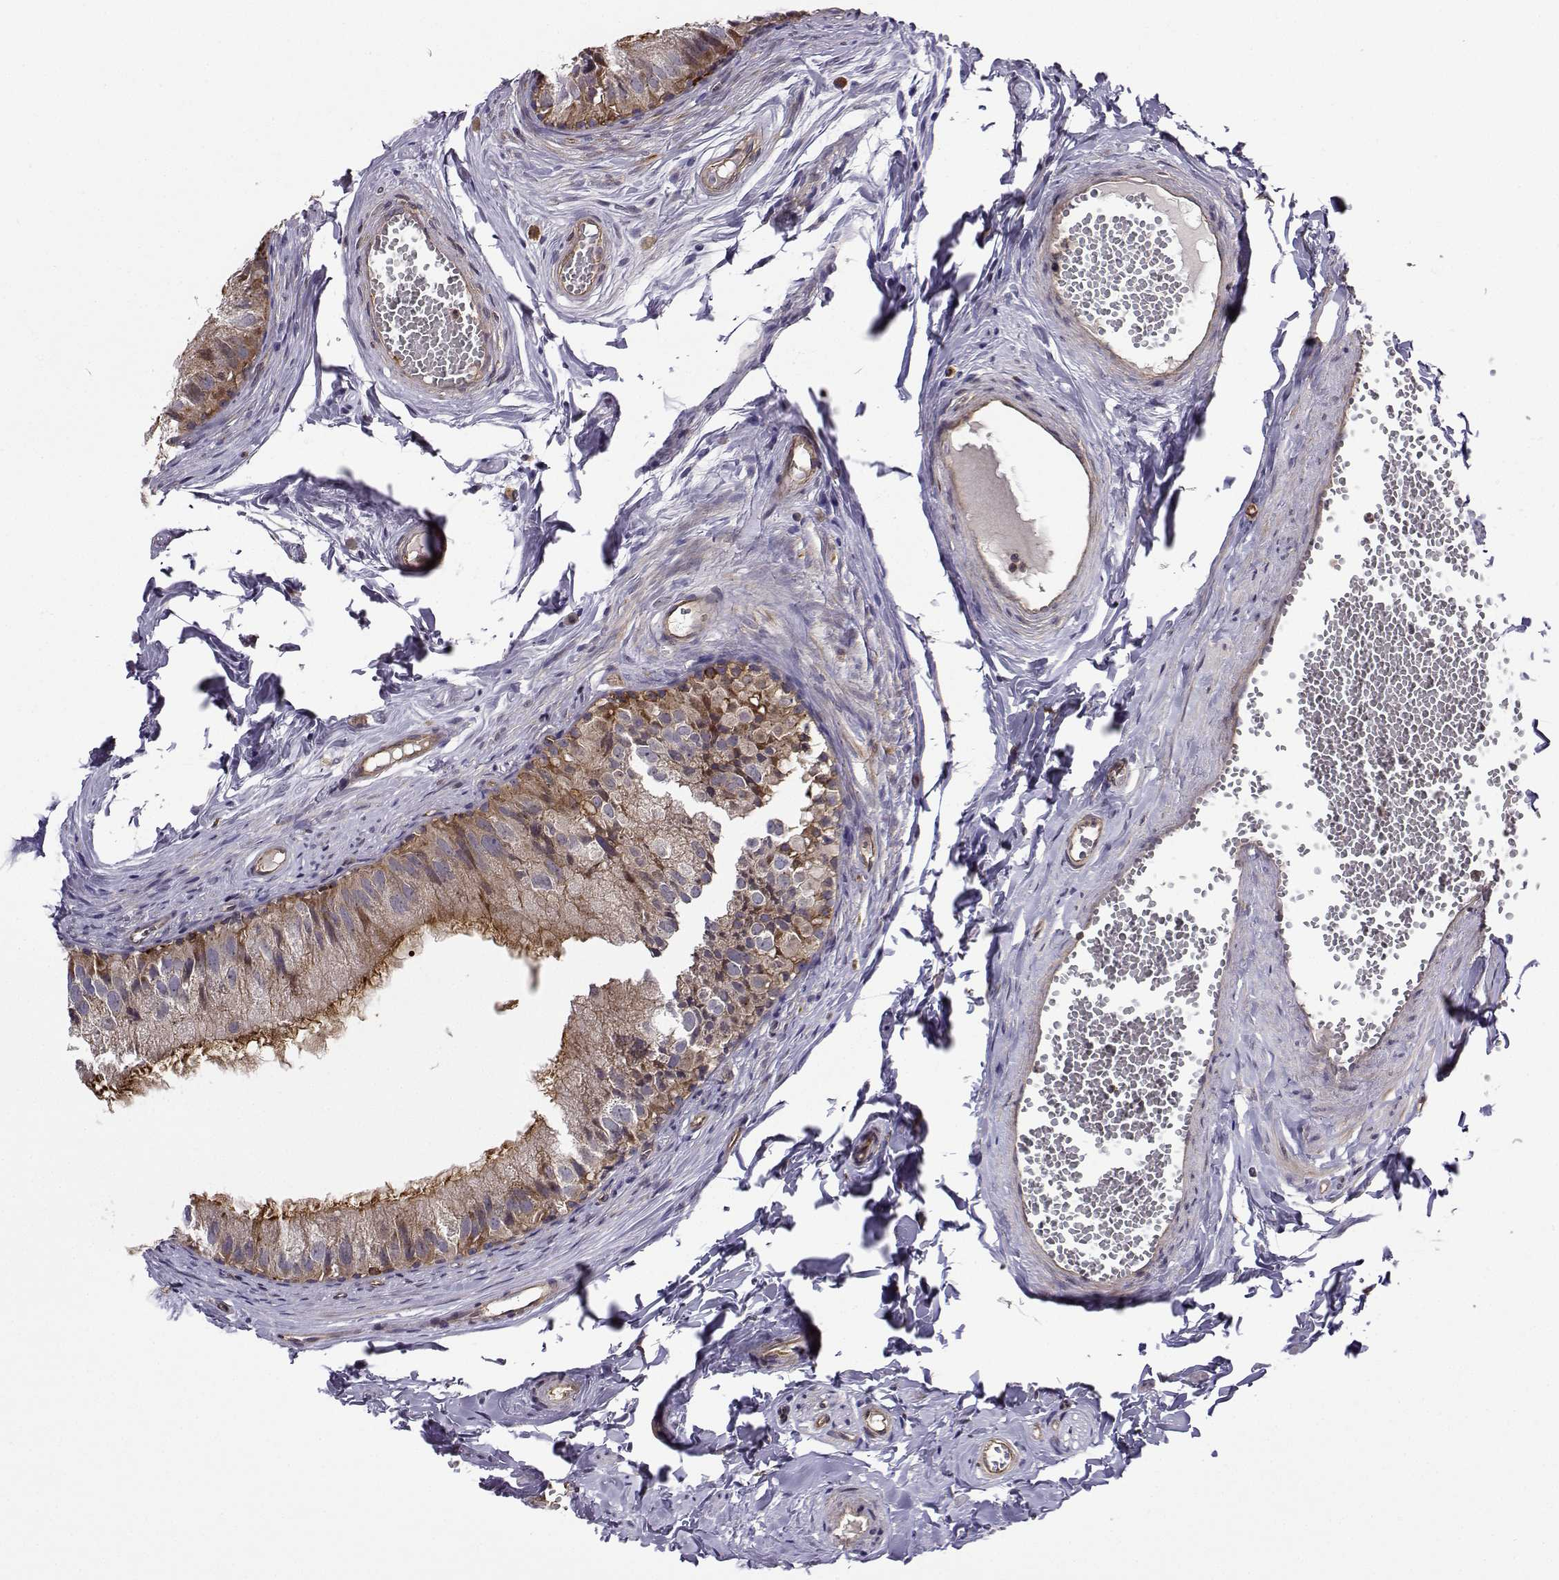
{"staining": {"intensity": "strong", "quantity": "<25%", "location": "cytoplasmic/membranous"}, "tissue": "epididymis", "cell_type": "Glandular cells", "image_type": "normal", "snomed": [{"axis": "morphology", "description": "Normal tissue, NOS"}, {"axis": "topography", "description": "Epididymis"}], "caption": "Protein staining of normal epididymis demonstrates strong cytoplasmic/membranous staining in approximately <25% of glandular cells. (Brightfield microscopy of DAB IHC at high magnification).", "gene": "ITGB8", "patient": {"sex": "male", "age": 45}}